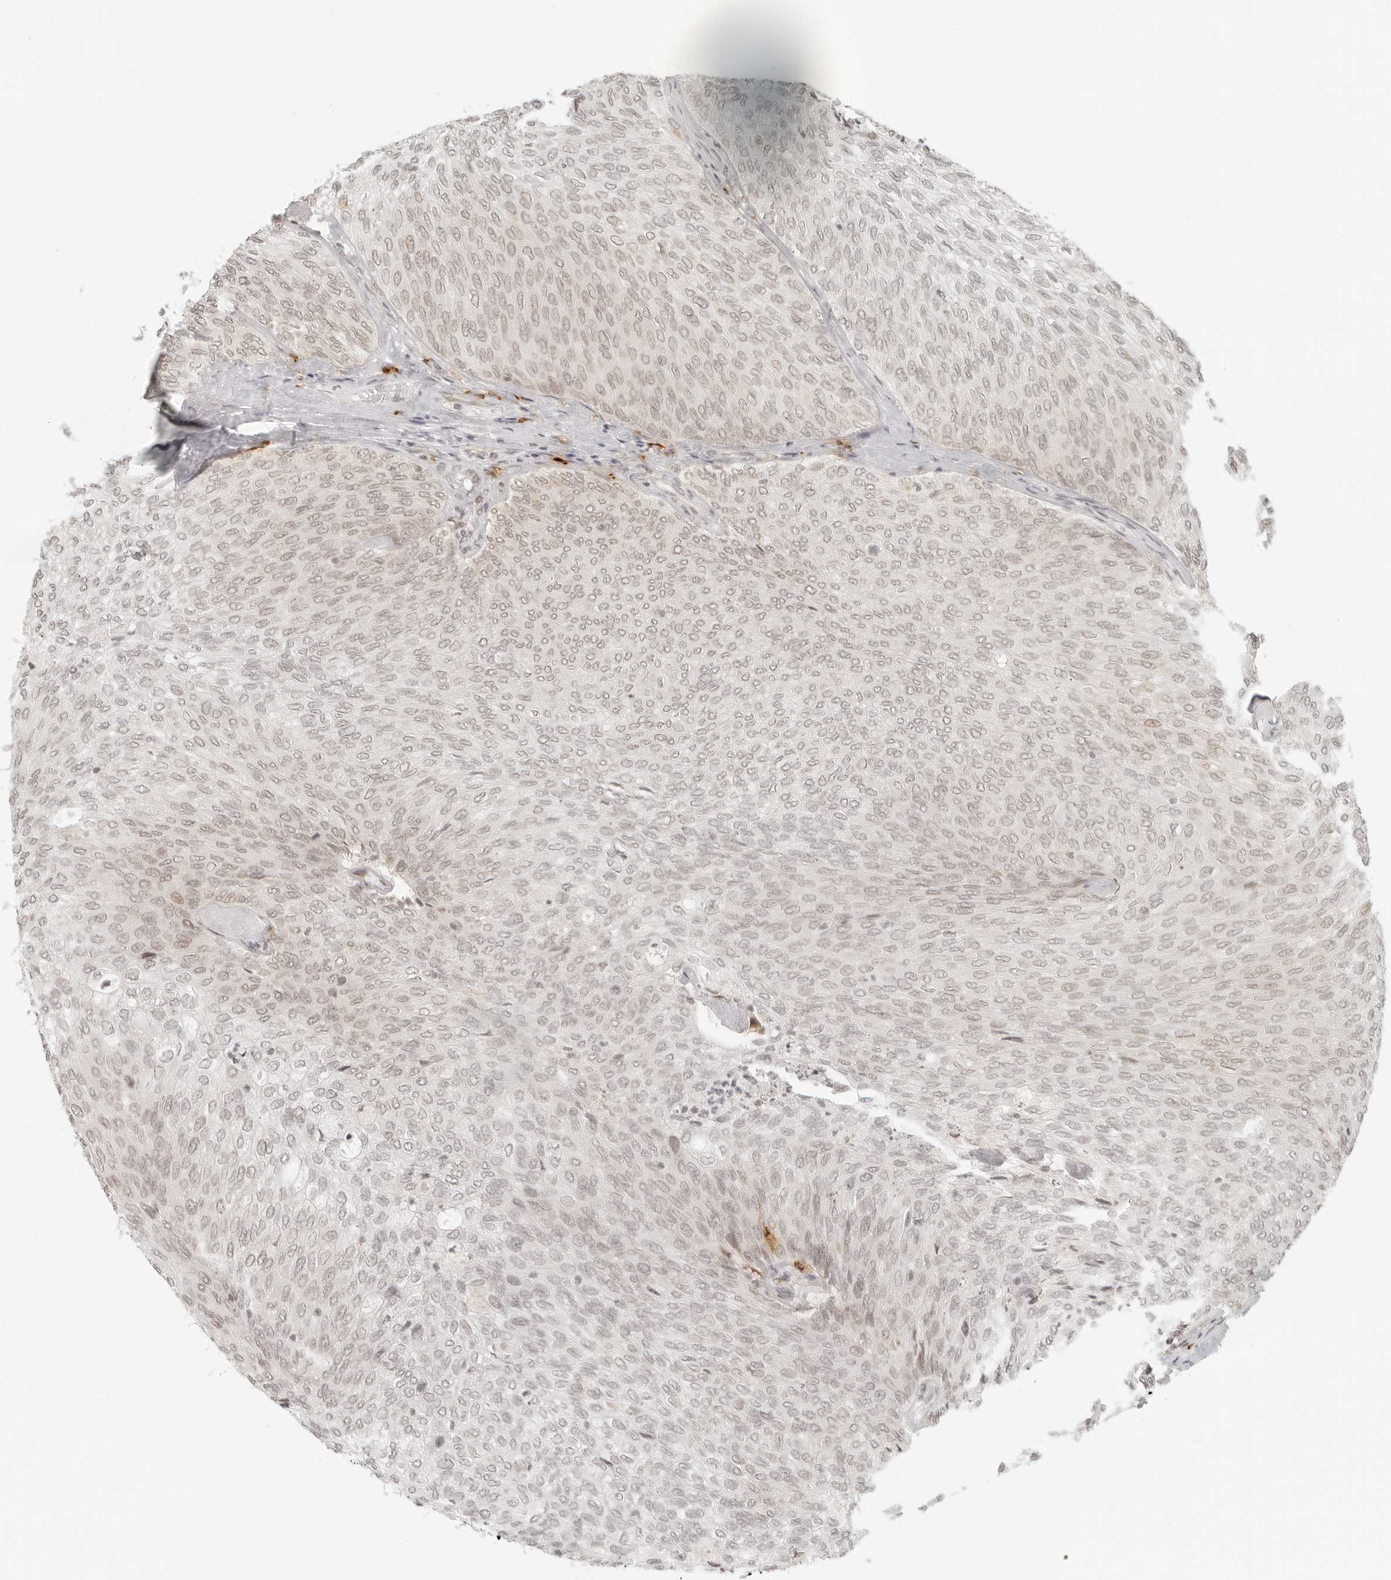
{"staining": {"intensity": "weak", "quantity": "25%-75%", "location": "nuclear"}, "tissue": "urothelial cancer", "cell_type": "Tumor cells", "image_type": "cancer", "snomed": [{"axis": "morphology", "description": "Urothelial carcinoma, Low grade"}, {"axis": "topography", "description": "Urinary bladder"}], "caption": "IHC micrograph of urothelial cancer stained for a protein (brown), which displays low levels of weak nuclear expression in about 25%-75% of tumor cells.", "gene": "ZNF407", "patient": {"sex": "female", "age": 79}}